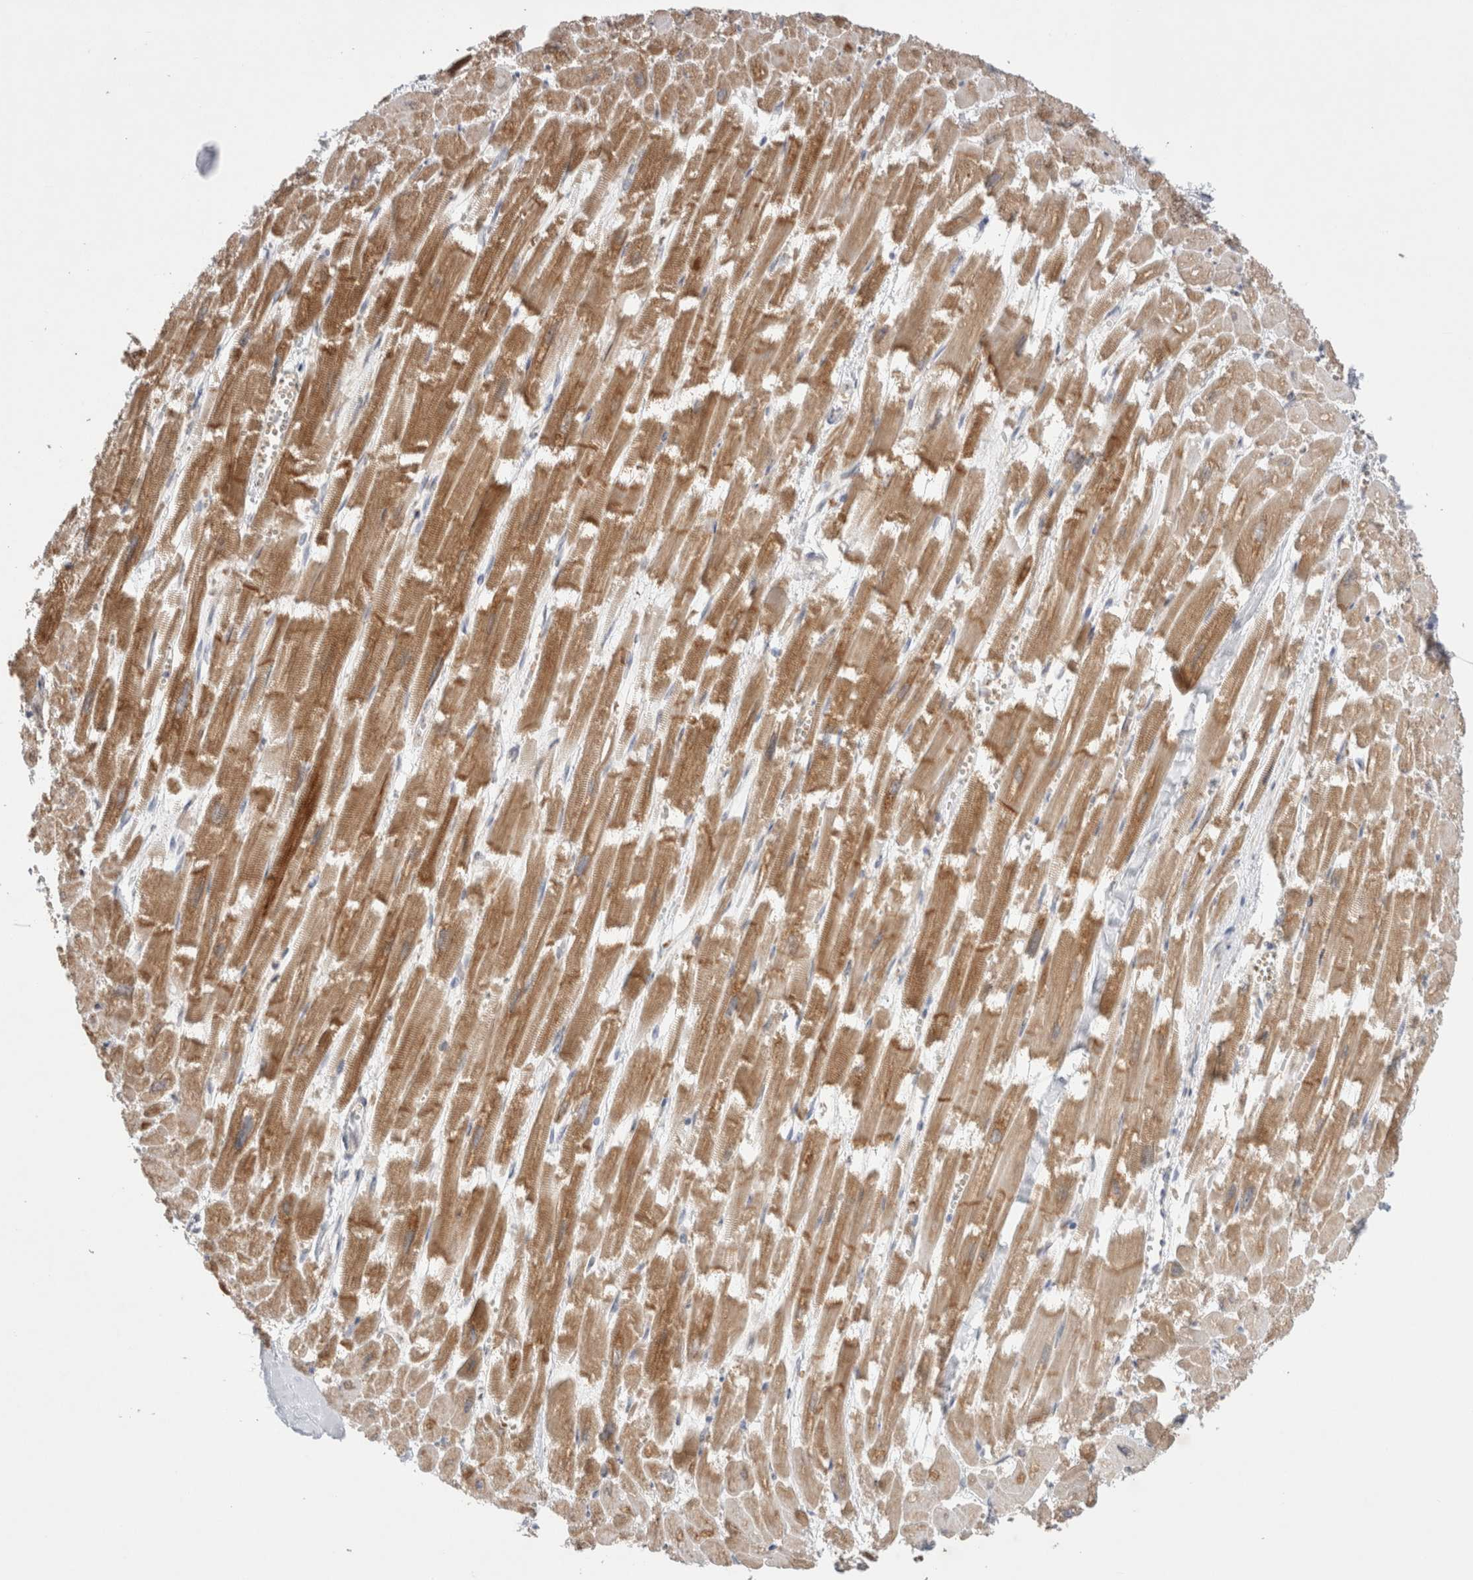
{"staining": {"intensity": "moderate", "quantity": ">75%", "location": "cytoplasmic/membranous"}, "tissue": "heart muscle", "cell_type": "Cardiomyocytes", "image_type": "normal", "snomed": [{"axis": "morphology", "description": "Normal tissue, NOS"}, {"axis": "topography", "description": "Heart"}], "caption": "Brown immunohistochemical staining in normal human heart muscle demonstrates moderate cytoplasmic/membranous expression in approximately >75% of cardiomyocytes. The staining is performed using DAB brown chromogen to label protein expression. The nuclei are counter-stained blue using hematoxylin.", "gene": "NDOR1", "patient": {"sex": "male", "age": 54}}